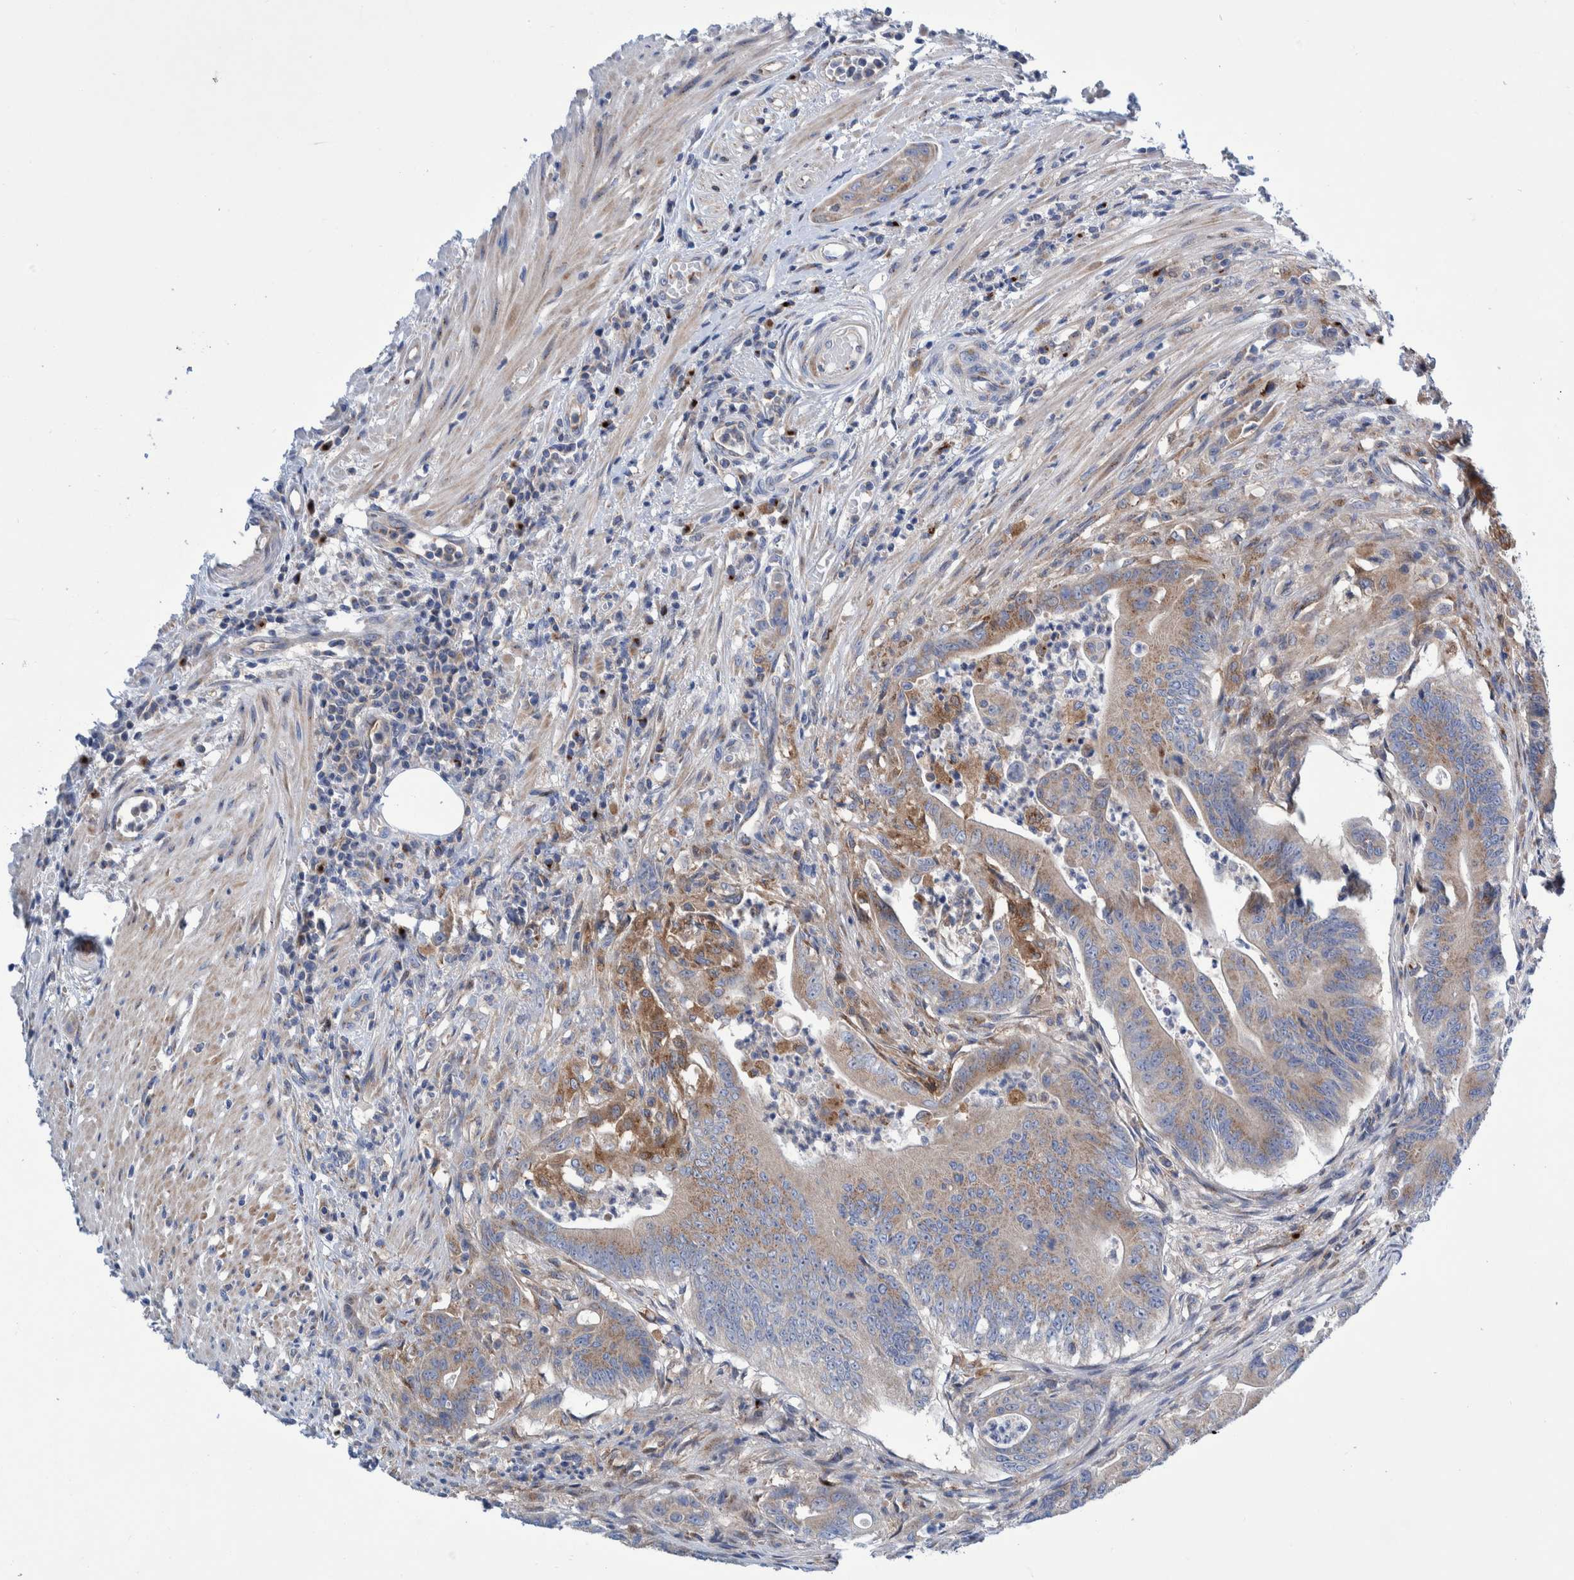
{"staining": {"intensity": "weak", "quantity": ">75%", "location": "cytoplasmic/membranous"}, "tissue": "colorectal cancer", "cell_type": "Tumor cells", "image_type": "cancer", "snomed": [{"axis": "morphology", "description": "Adenoma, NOS"}, {"axis": "morphology", "description": "Adenocarcinoma, NOS"}, {"axis": "topography", "description": "Colon"}], "caption": "Protein positivity by immunohistochemistry (IHC) exhibits weak cytoplasmic/membranous expression in about >75% of tumor cells in colorectal cancer.", "gene": "TRIM58", "patient": {"sex": "male", "age": 79}}